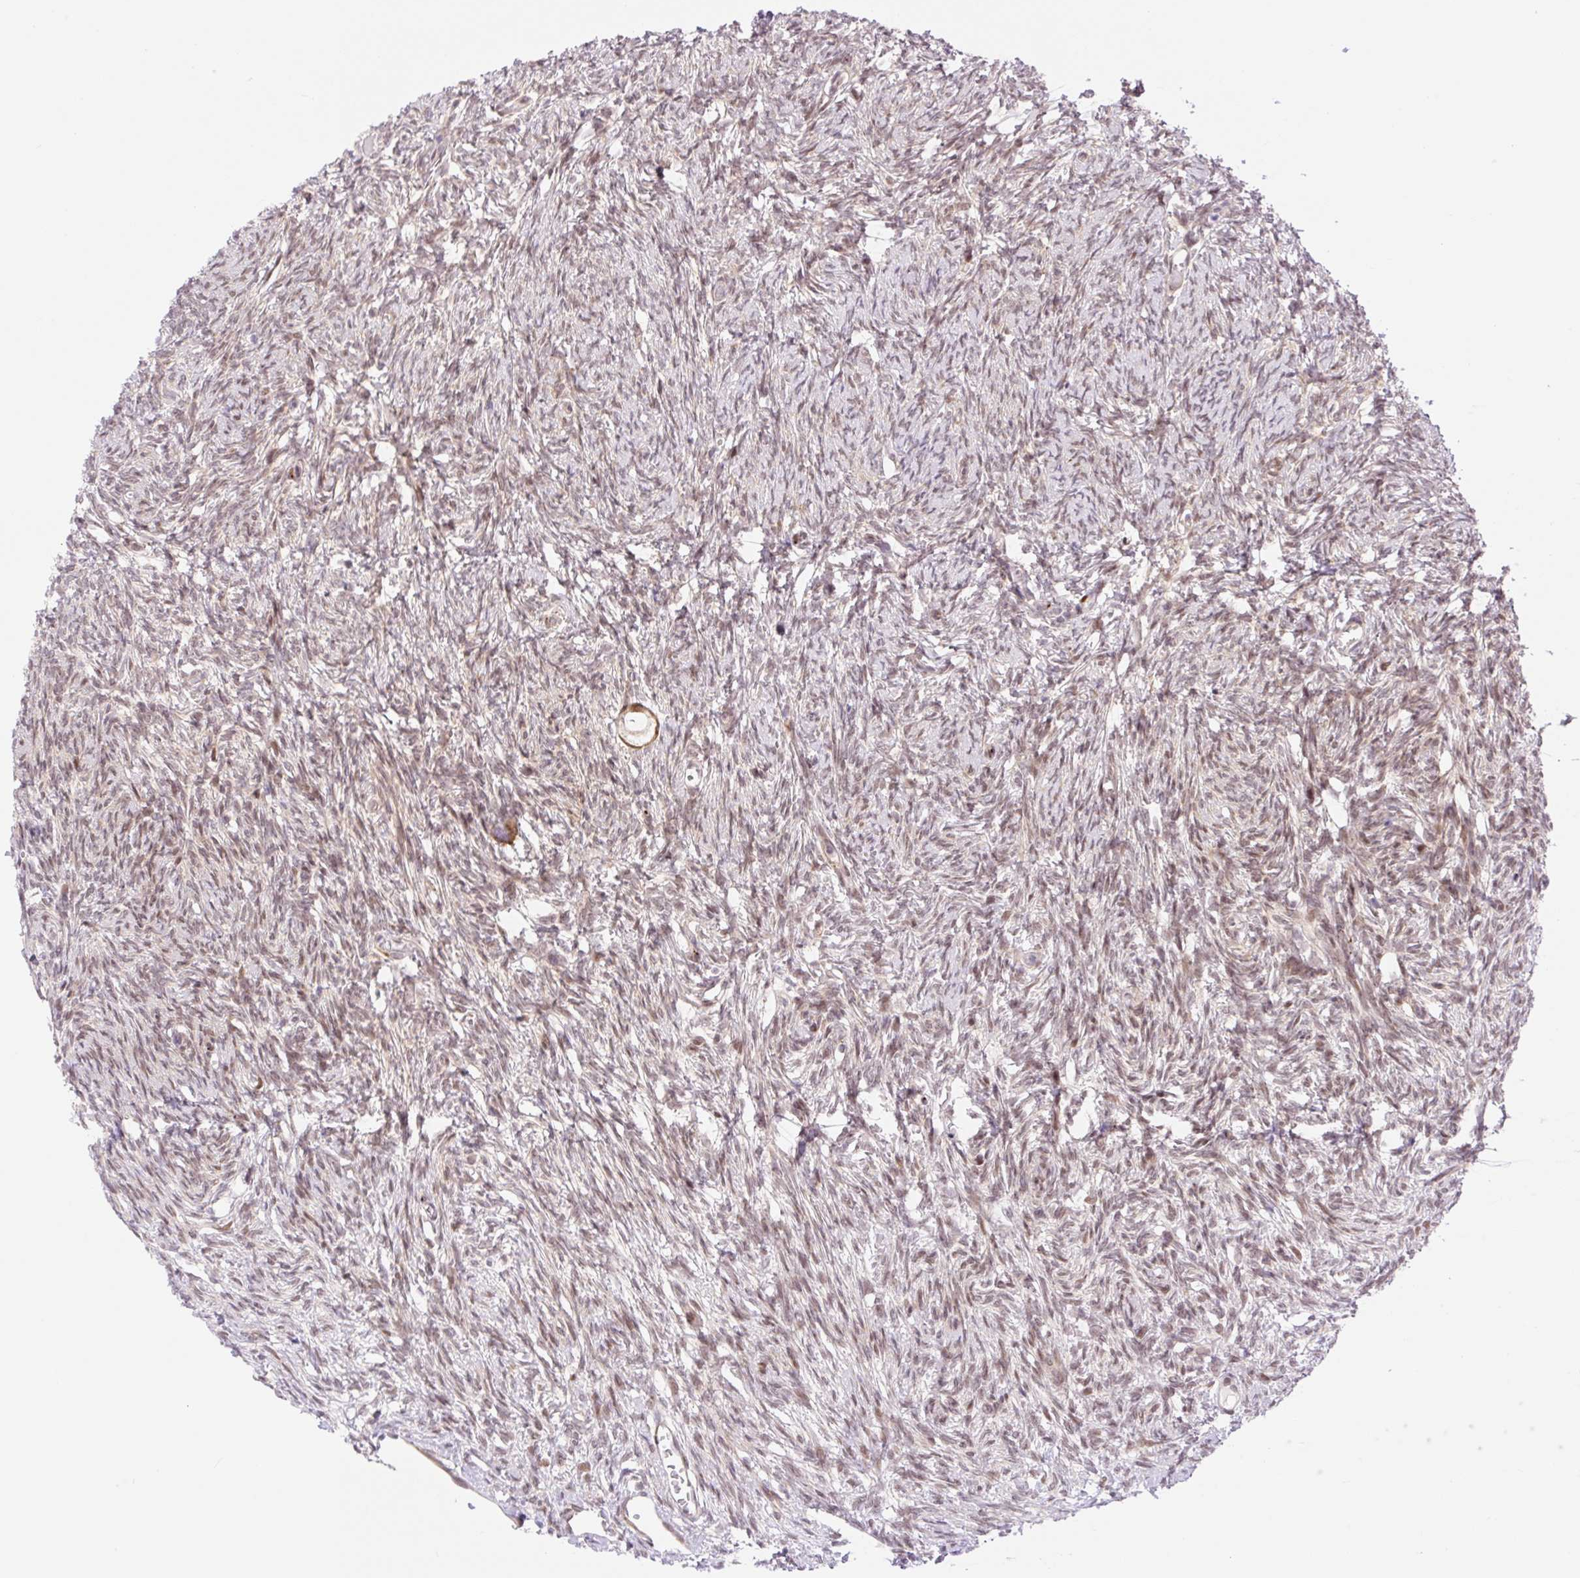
{"staining": {"intensity": "moderate", "quantity": ">75%", "location": "cytoplasmic/membranous,nuclear"}, "tissue": "ovary", "cell_type": "Follicle cells", "image_type": "normal", "snomed": [{"axis": "morphology", "description": "Normal tissue, NOS"}, {"axis": "topography", "description": "Ovary"}], "caption": "Protein analysis of benign ovary demonstrates moderate cytoplasmic/membranous,nuclear positivity in about >75% of follicle cells.", "gene": "ENSG00000264668", "patient": {"sex": "female", "age": 33}}